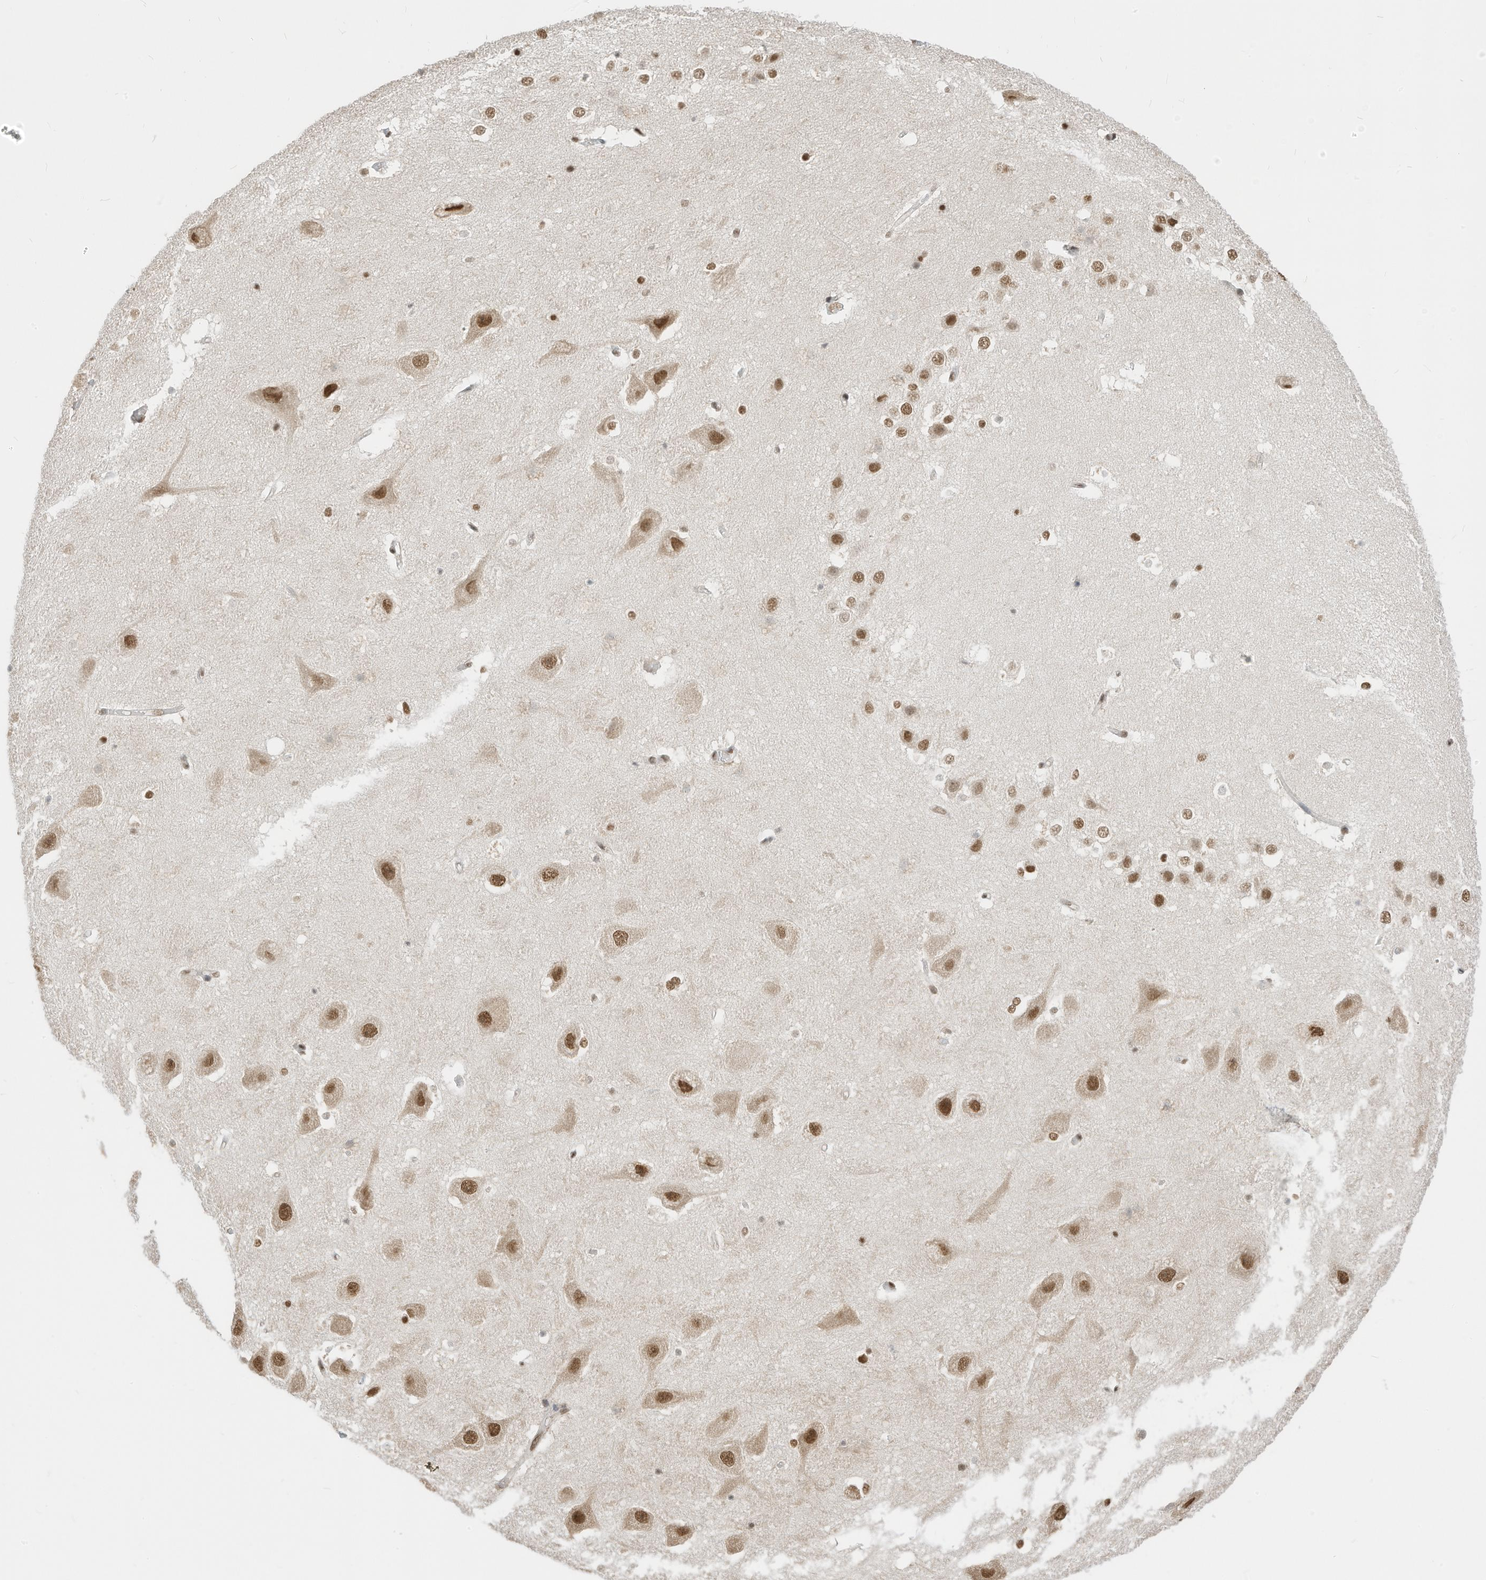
{"staining": {"intensity": "moderate", "quantity": ">75%", "location": "nuclear"}, "tissue": "hippocampus", "cell_type": "Glial cells", "image_type": "normal", "snomed": [{"axis": "morphology", "description": "Normal tissue, NOS"}, {"axis": "topography", "description": "Hippocampus"}], "caption": "High-power microscopy captured an IHC photomicrograph of benign hippocampus, revealing moderate nuclear expression in approximately >75% of glial cells. (DAB (3,3'-diaminobenzidine) IHC, brown staining for protein, blue staining for nuclei).", "gene": "ZNF195", "patient": {"sex": "female", "age": 52}}